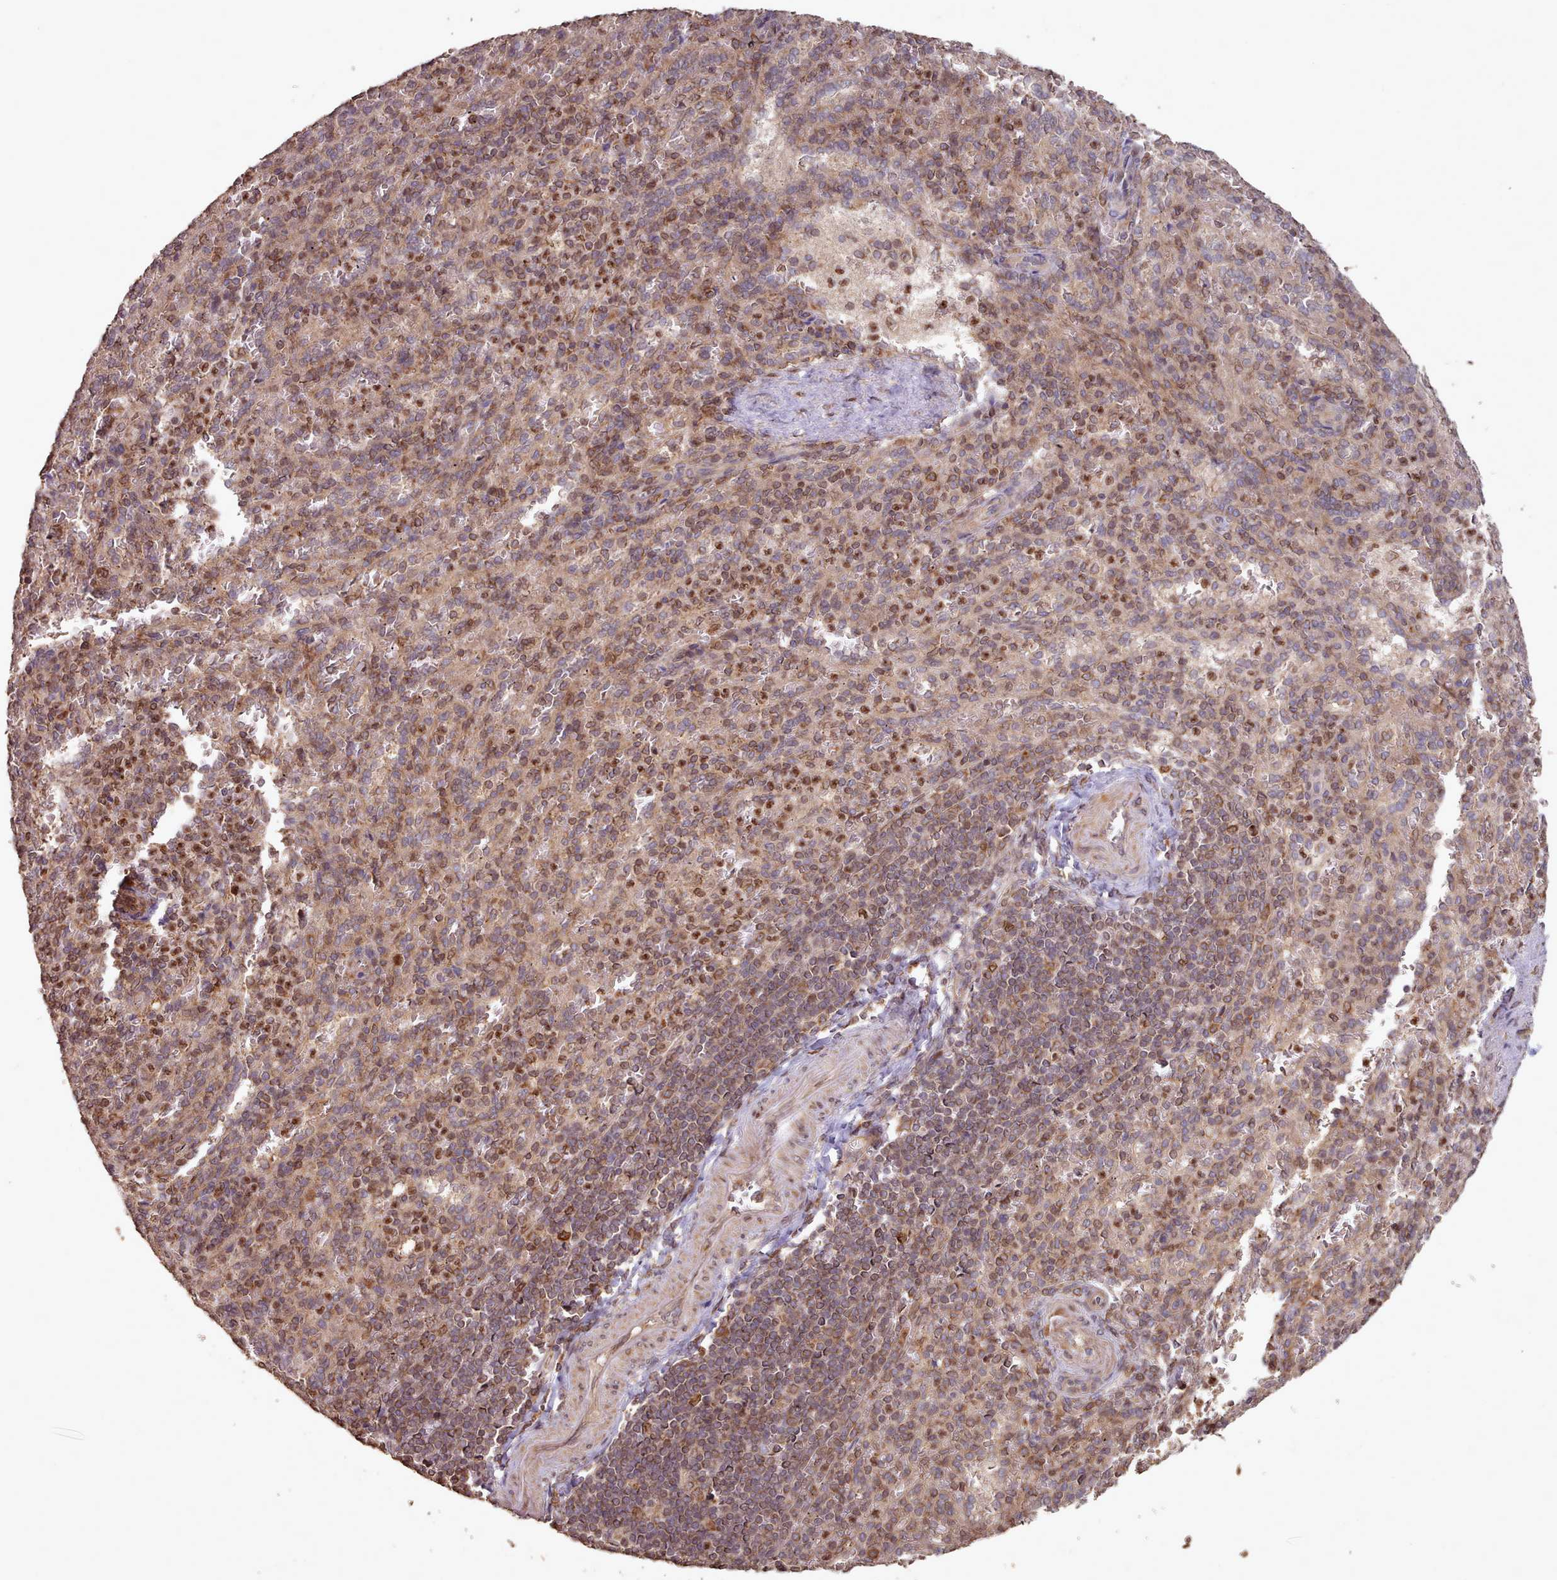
{"staining": {"intensity": "moderate", "quantity": ">75%", "location": "cytoplasmic/membranous,nuclear"}, "tissue": "spleen", "cell_type": "Cells in red pulp", "image_type": "normal", "snomed": [{"axis": "morphology", "description": "Normal tissue, NOS"}, {"axis": "topography", "description": "Spleen"}], "caption": "Immunohistochemical staining of unremarkable human spleen displays medium levels of moderate cytoplasmic/membranous,nuclear staining in about >75% of cells in red pulp.", "gene": "TOR1AIP1", "patient": {"sex": "female", "age": 21}}